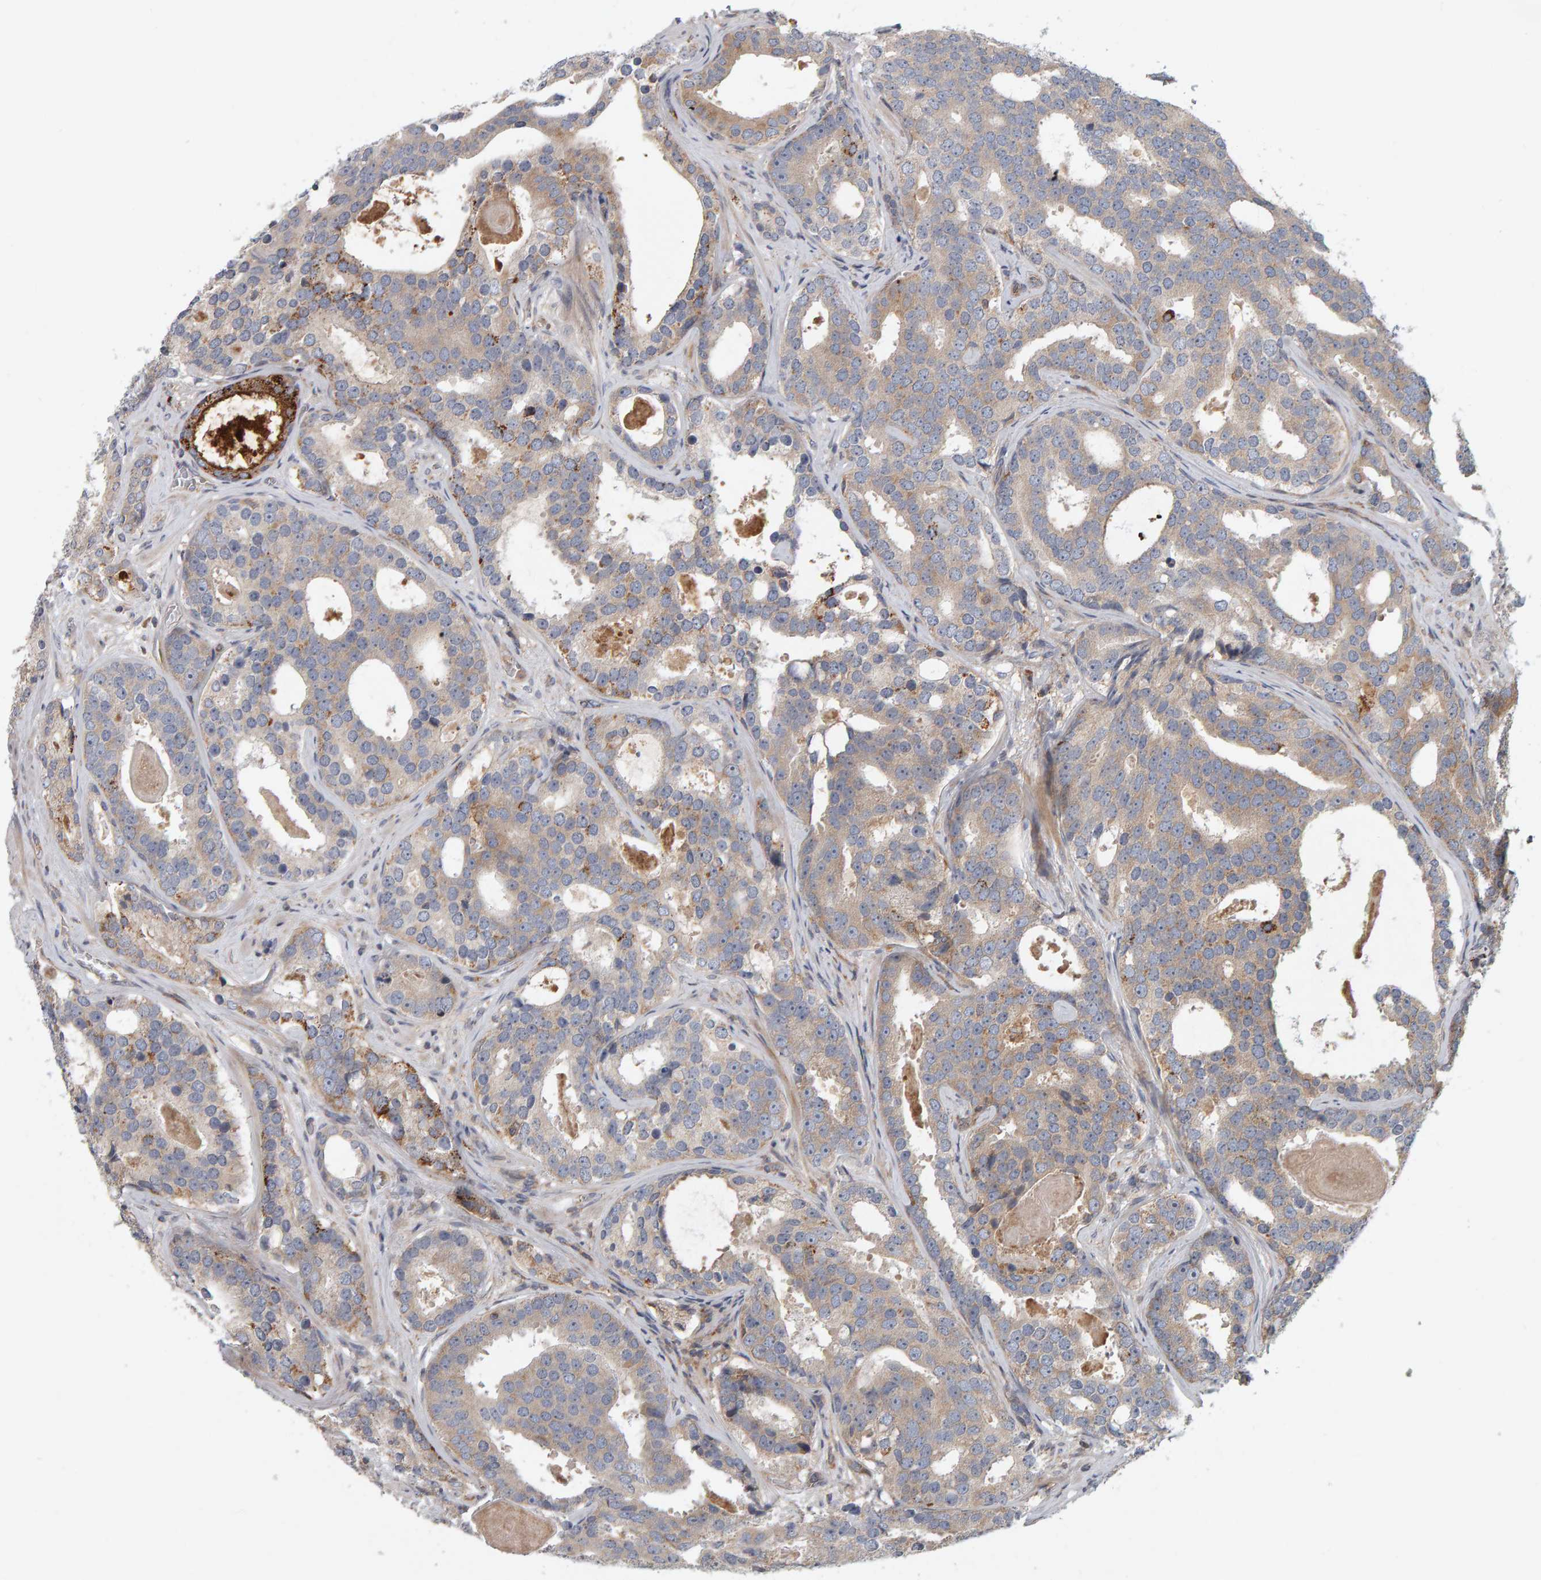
{"staining": {"intensity": "moderate", "quantity": "25%-75%", "location": "cytoplasmic/membranous"}, "tissue": "prostate cancer", "cell_type": "Tumor cells", "image_type": "cancer", "snomed": [{"axis": "morphology", "description": "Adenocarcinoma, High grade"}, {"axis": "topography", "description": "Prostate"}], "caption": "Moderate cytoplasmic/membranous staining for a protein is appreciated in about 25%-75% of tumor cells of high-grade adenocarcinoma (prostate) using immunohistochemistry (IHC).", "gene": "C9orf72", "patient": {"sex": "male", "age": 60}}